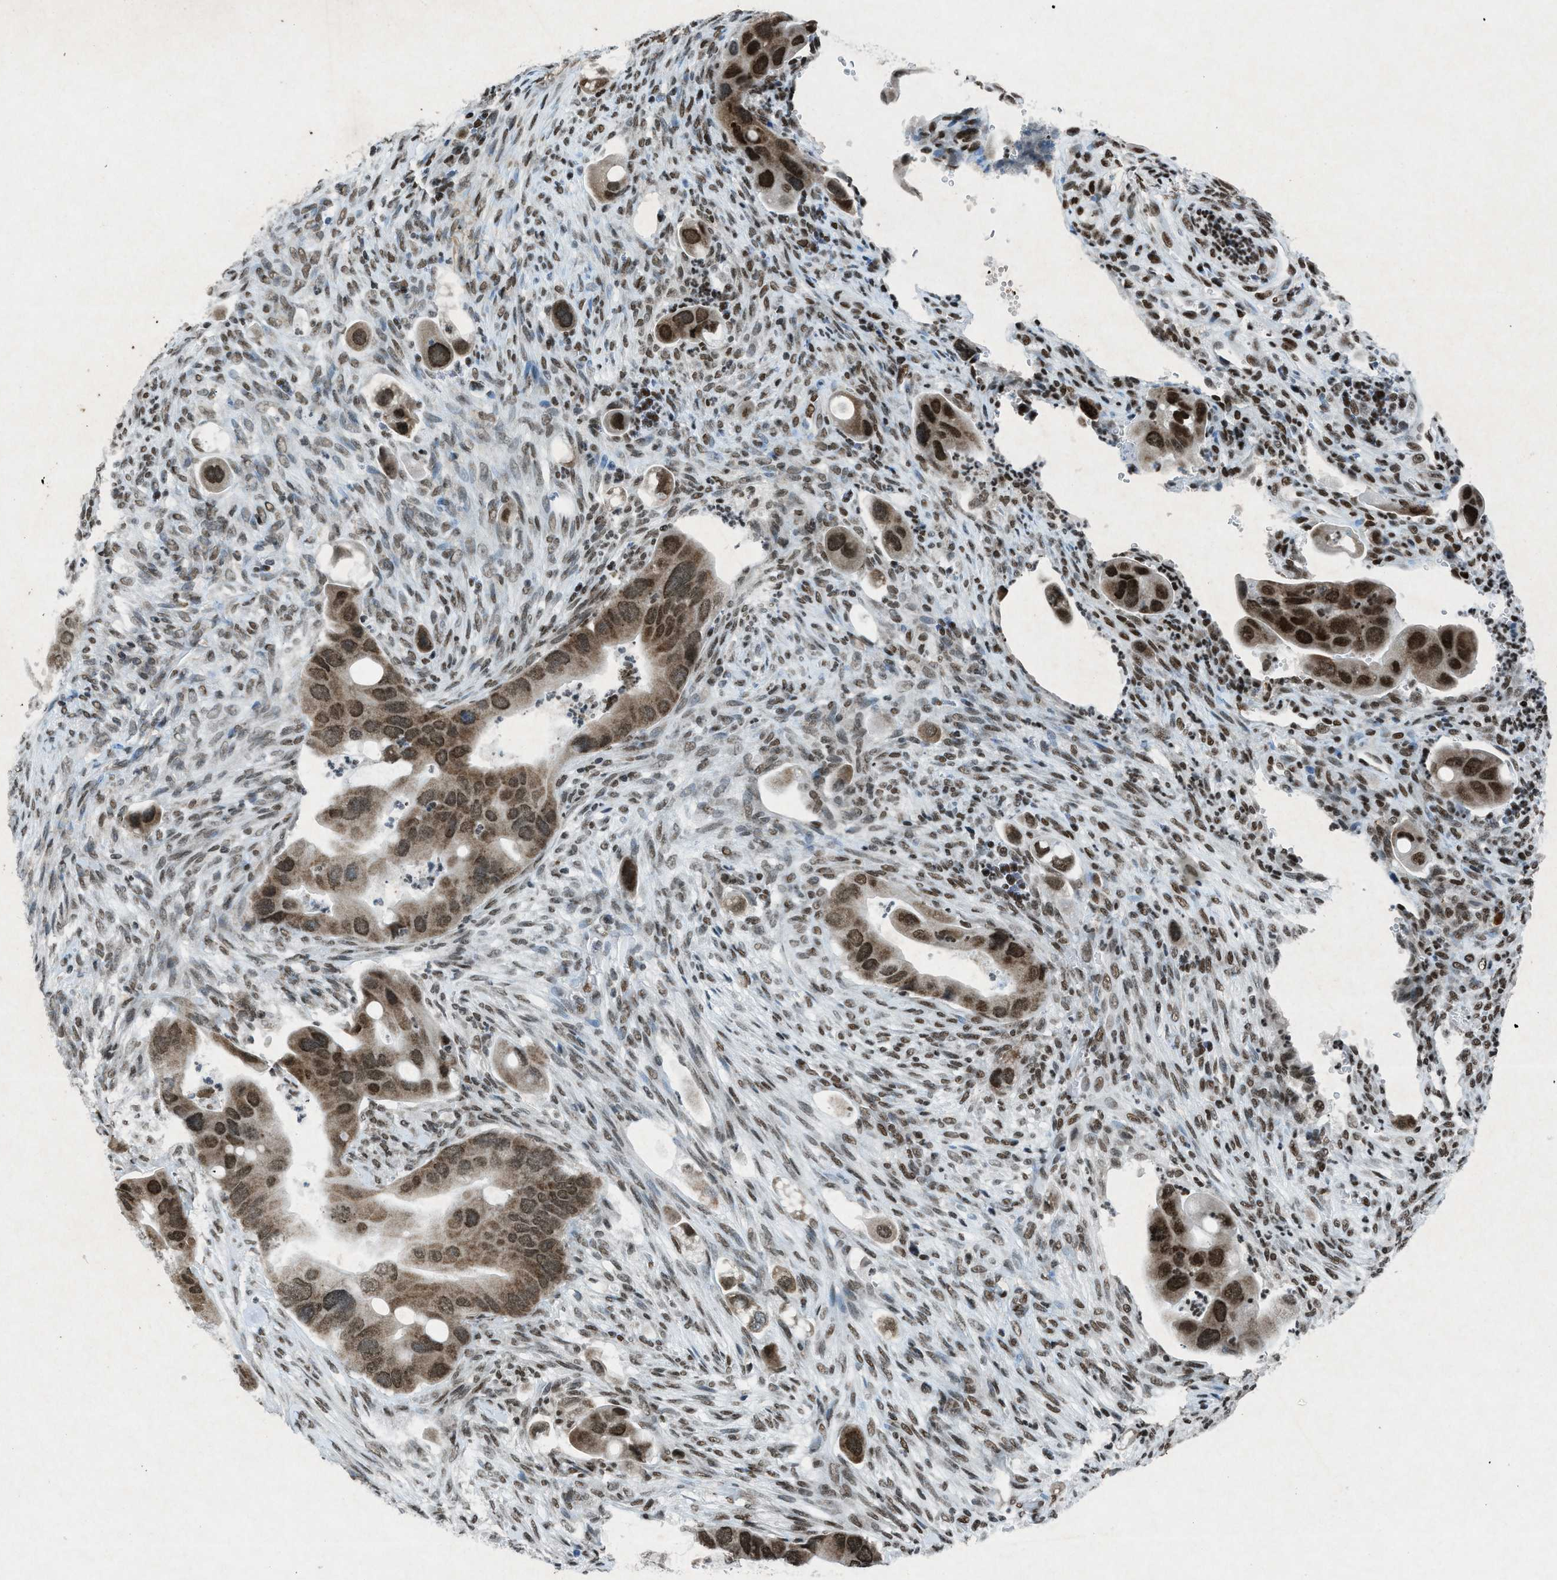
{"staining": {"intensity": "strong", "quantity": "25%-75%", "location": "cytoplasmic/membranous,nuclear"}, "tissue": "colorectal cancer", "cell_type": "Tumor cells", "image_type": "cancer", "snomed": [{"axis": "morphology", "description": "Adenocarcinoma, NOS"}, {"axis": "topography", "description": "Rectum"}], "caption": "Colorectal cancer (adenocarcinoma) tissue shows strong cytoplasmic/membranous and nuclear positivity in about 25%-75% of tumor cells, visualized by immunohistochemistry.", "gene": "NXF1", "patient": {"sex": "female", "age": 57}}